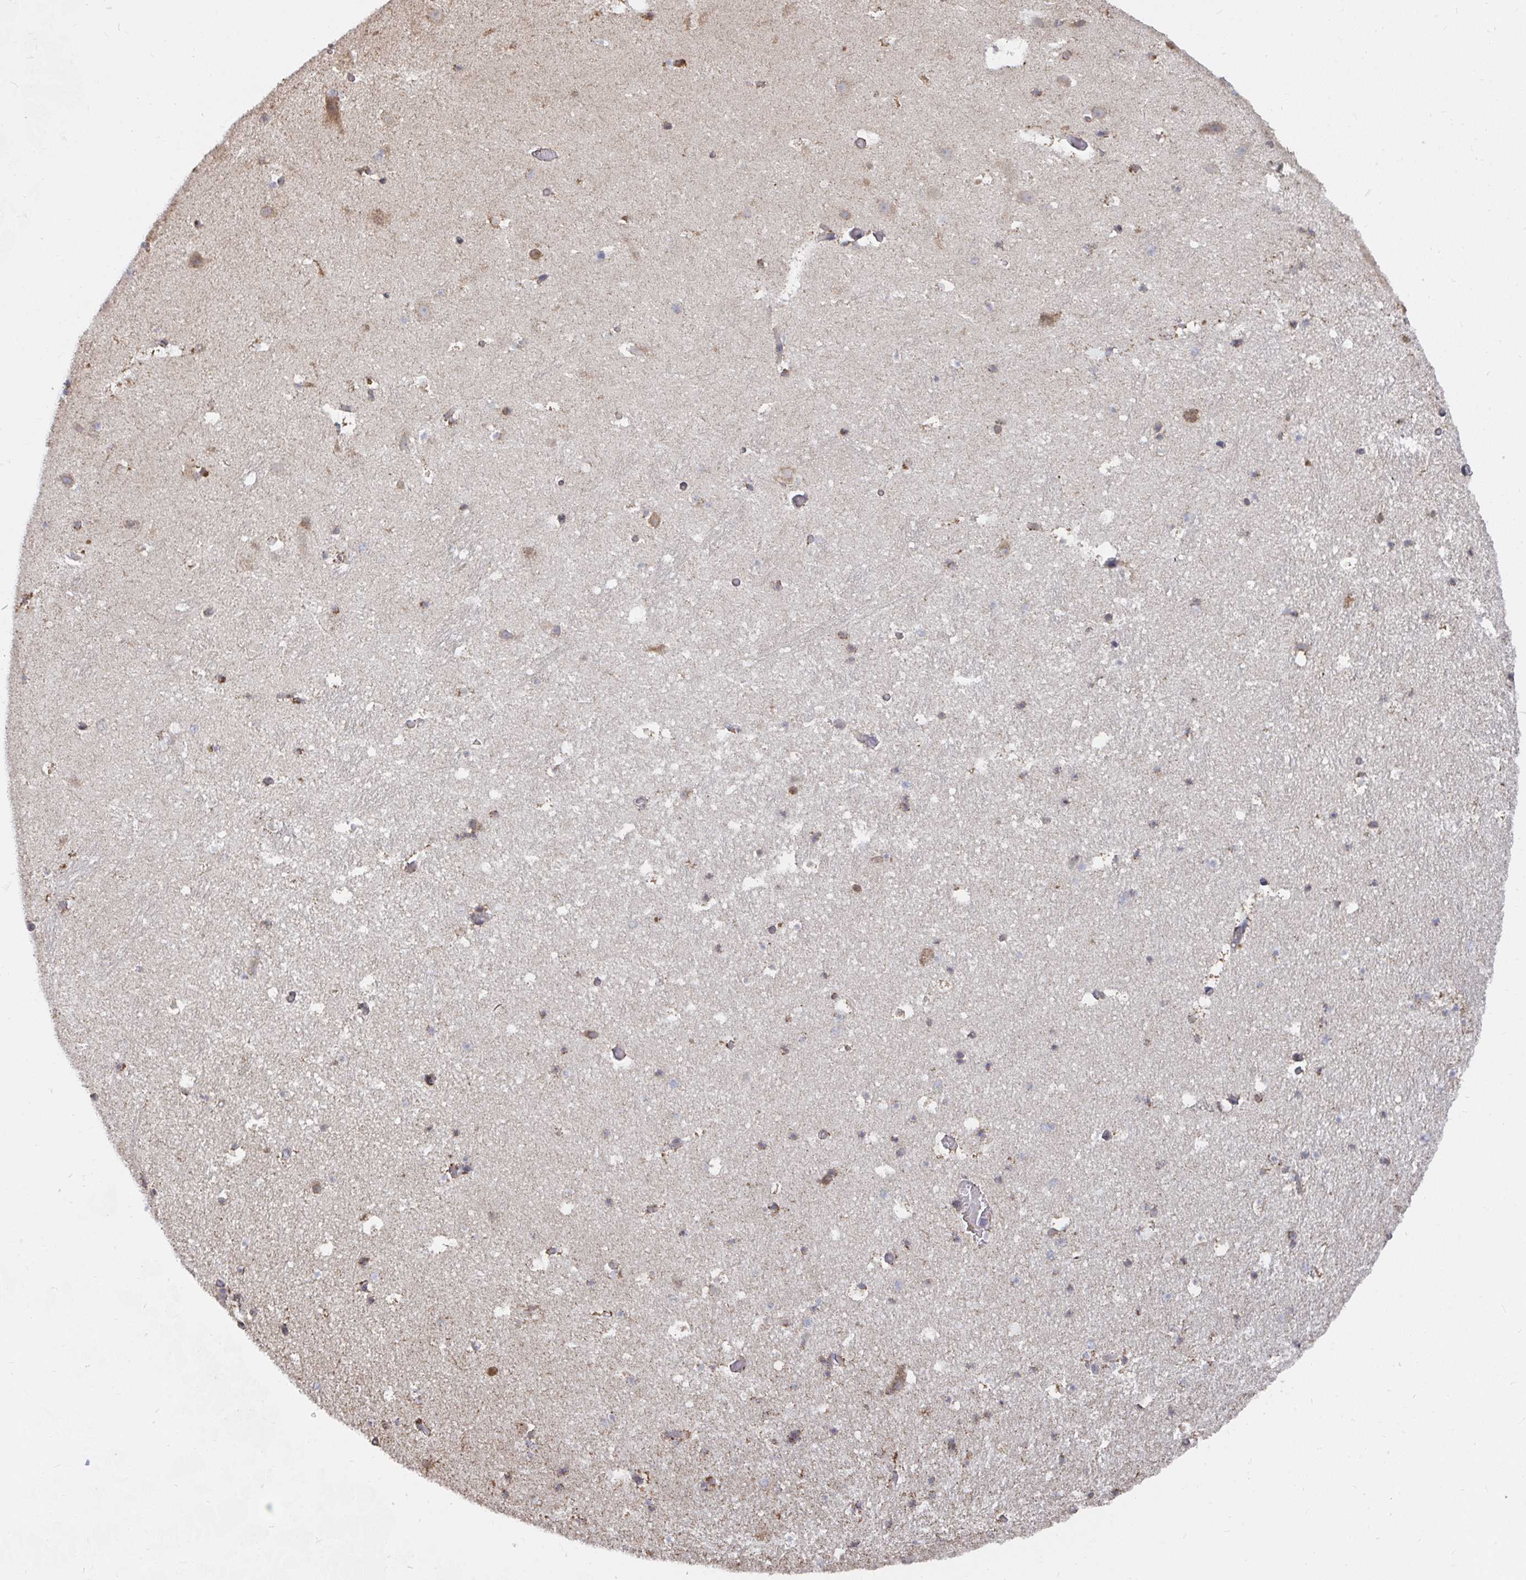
{"staining": {"intensity": "weak", "quantity": "<25%", "location": "cytoplasmic/membranous"}, "tissue": "hippocampus", "cell_type": "Glial cells", "image_type": "normal", "snomed": [{"axis": "morphology", "description": "Normal tissue, NOS"}, {"axis": "topography", "description": "Hippocampus"}], "caption": "This is an immunohistochemistry image of normal hippocampus. There is no positivity in glial cells.", "gene": "ELAVL1", "patient": {"sex": "male", "age": 26}}